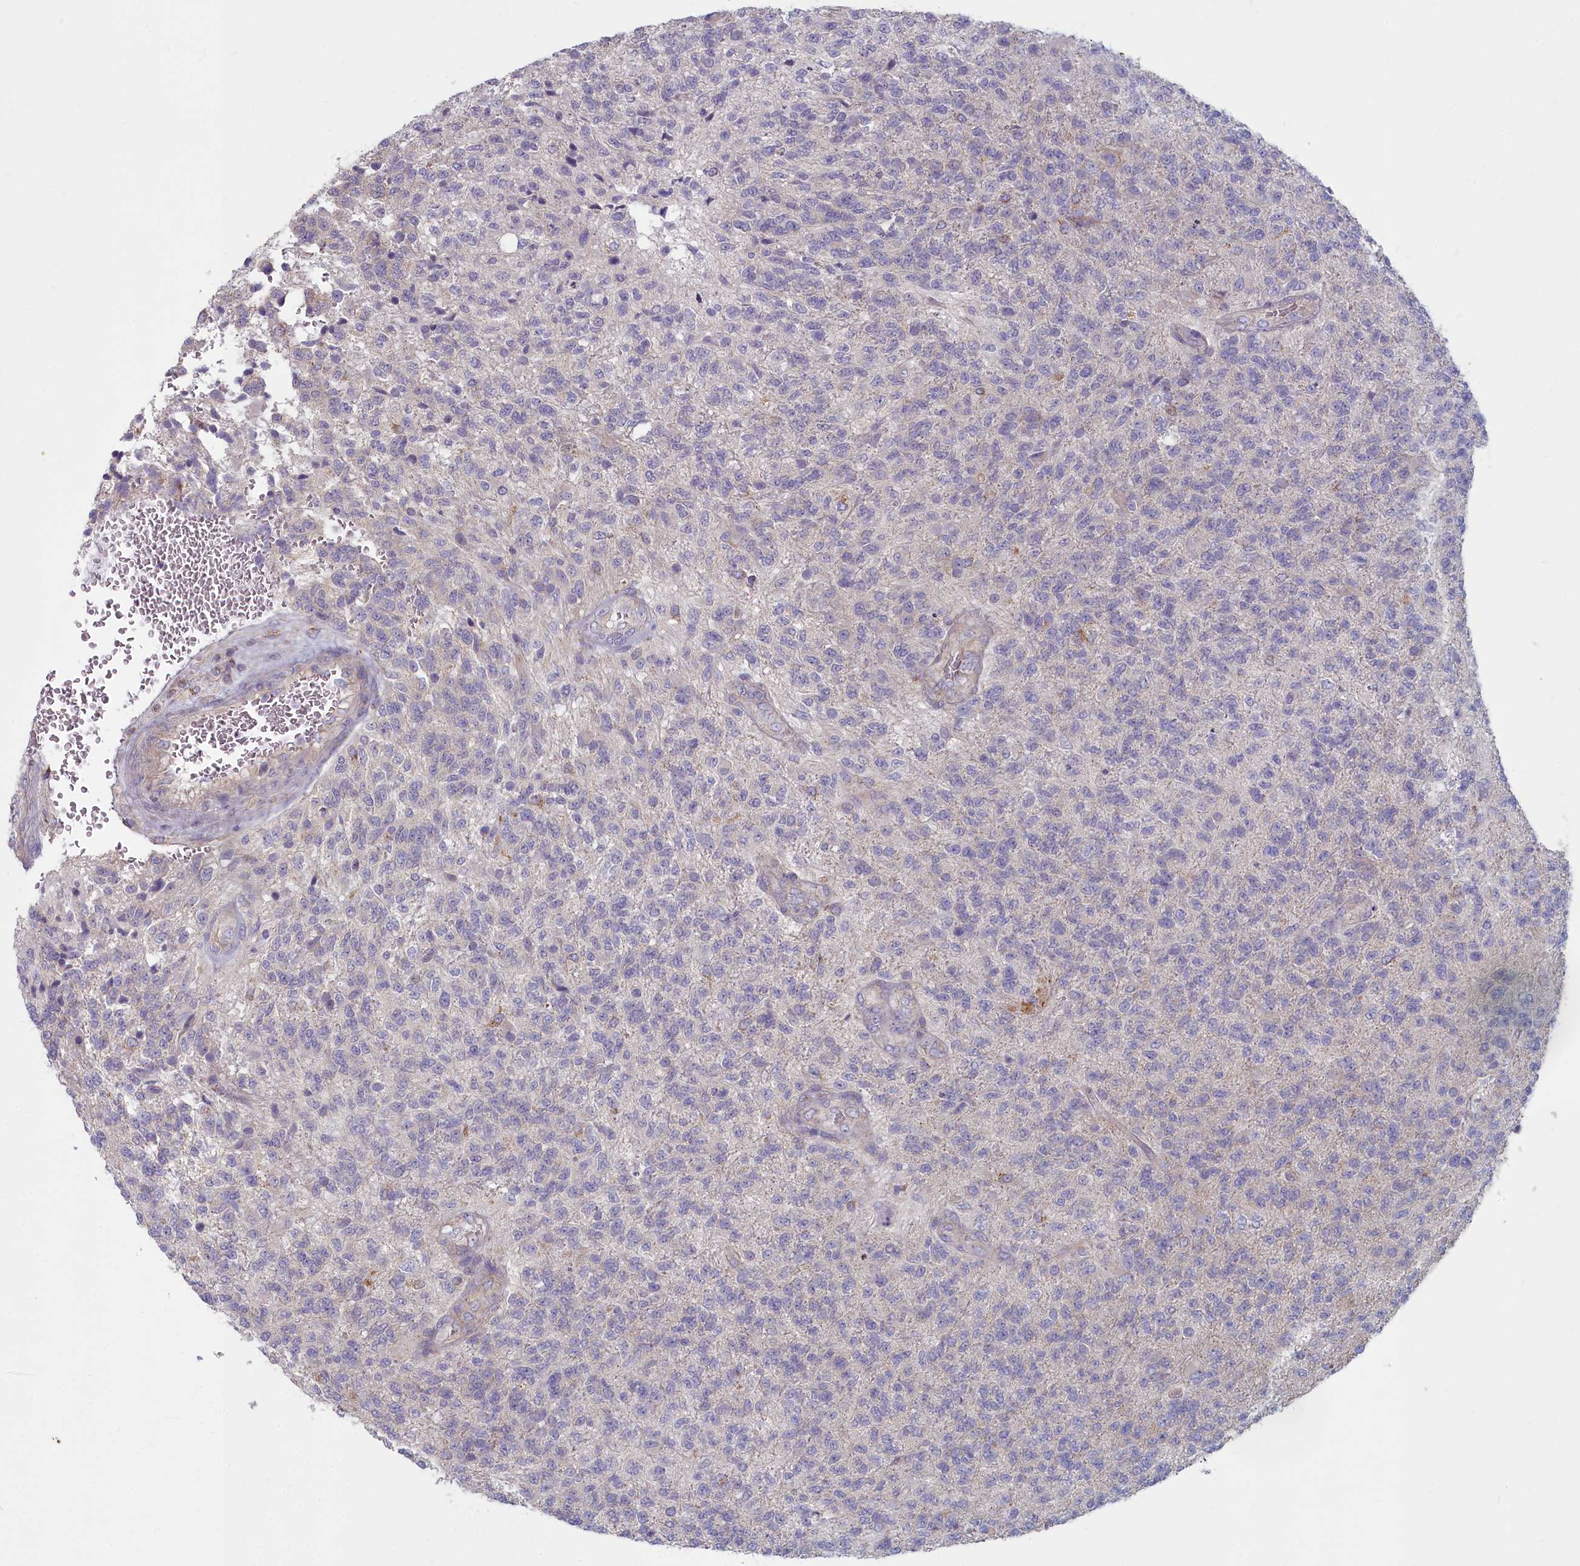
{"staining": {"intensity": "negative", "quantity": "none", "location": "none"}, "tissue": "glioma", "cell_type": "Tumor cells", "image_type": "cancer", "snomed": [{"axis": "morphology", "description": "Glioma, malignant, High grade"}, {"axis": "topography", "description": "Brain"}], "caption": "Immunohistochemistry micrograph of human glioma stained for a protein (brown), which reveals no staining in tumor cells. (DAB (3,3'-diaminobenzidine) IHC visualized using brightfield microscopy, high magnification).", "gene": "INSYN2A", "patient": {"sex": "male", "age": 56}}